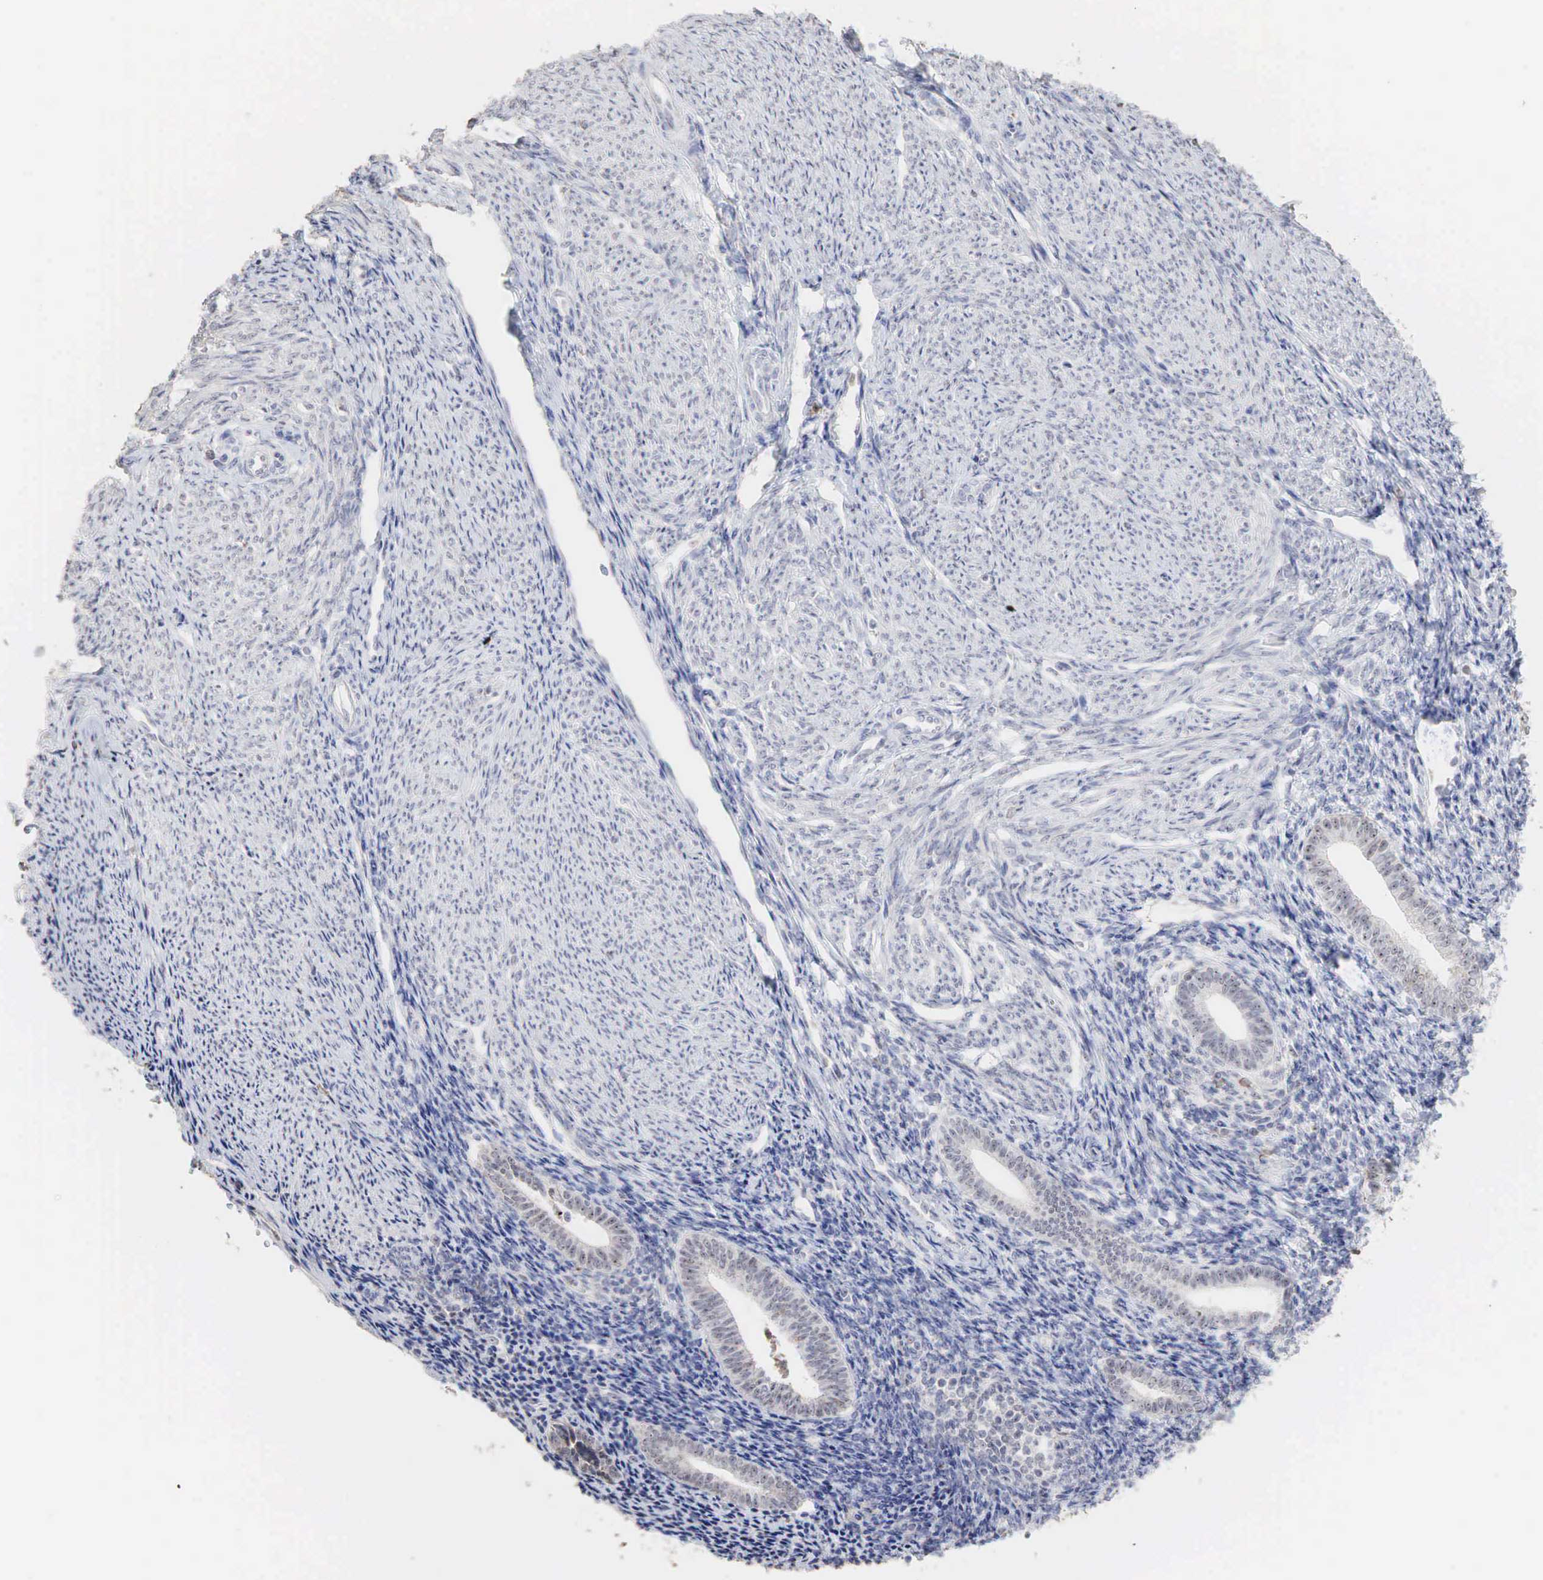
{"staining": {"intensity": "negative", "quantity": "none", "location": "none"}, "tissue": "endometrium", "cell_type": "Cells in endometrial stroma", "image_type": "normal", "snomed": [{"axis": "morphology", "description": "Normal tissue, NOS"}, {"axis": "topography", "description": "Endometrium"}], "caption": "Immunohistochemistry micrograph of benign endometrium: human endometrium stained with DAB (3,3'-diaminobenzidine) displays no significant protein positivity in cells in endometrial stroma.", "gene": "DKC1", "patient": {"sex": "female", "age": 52}}